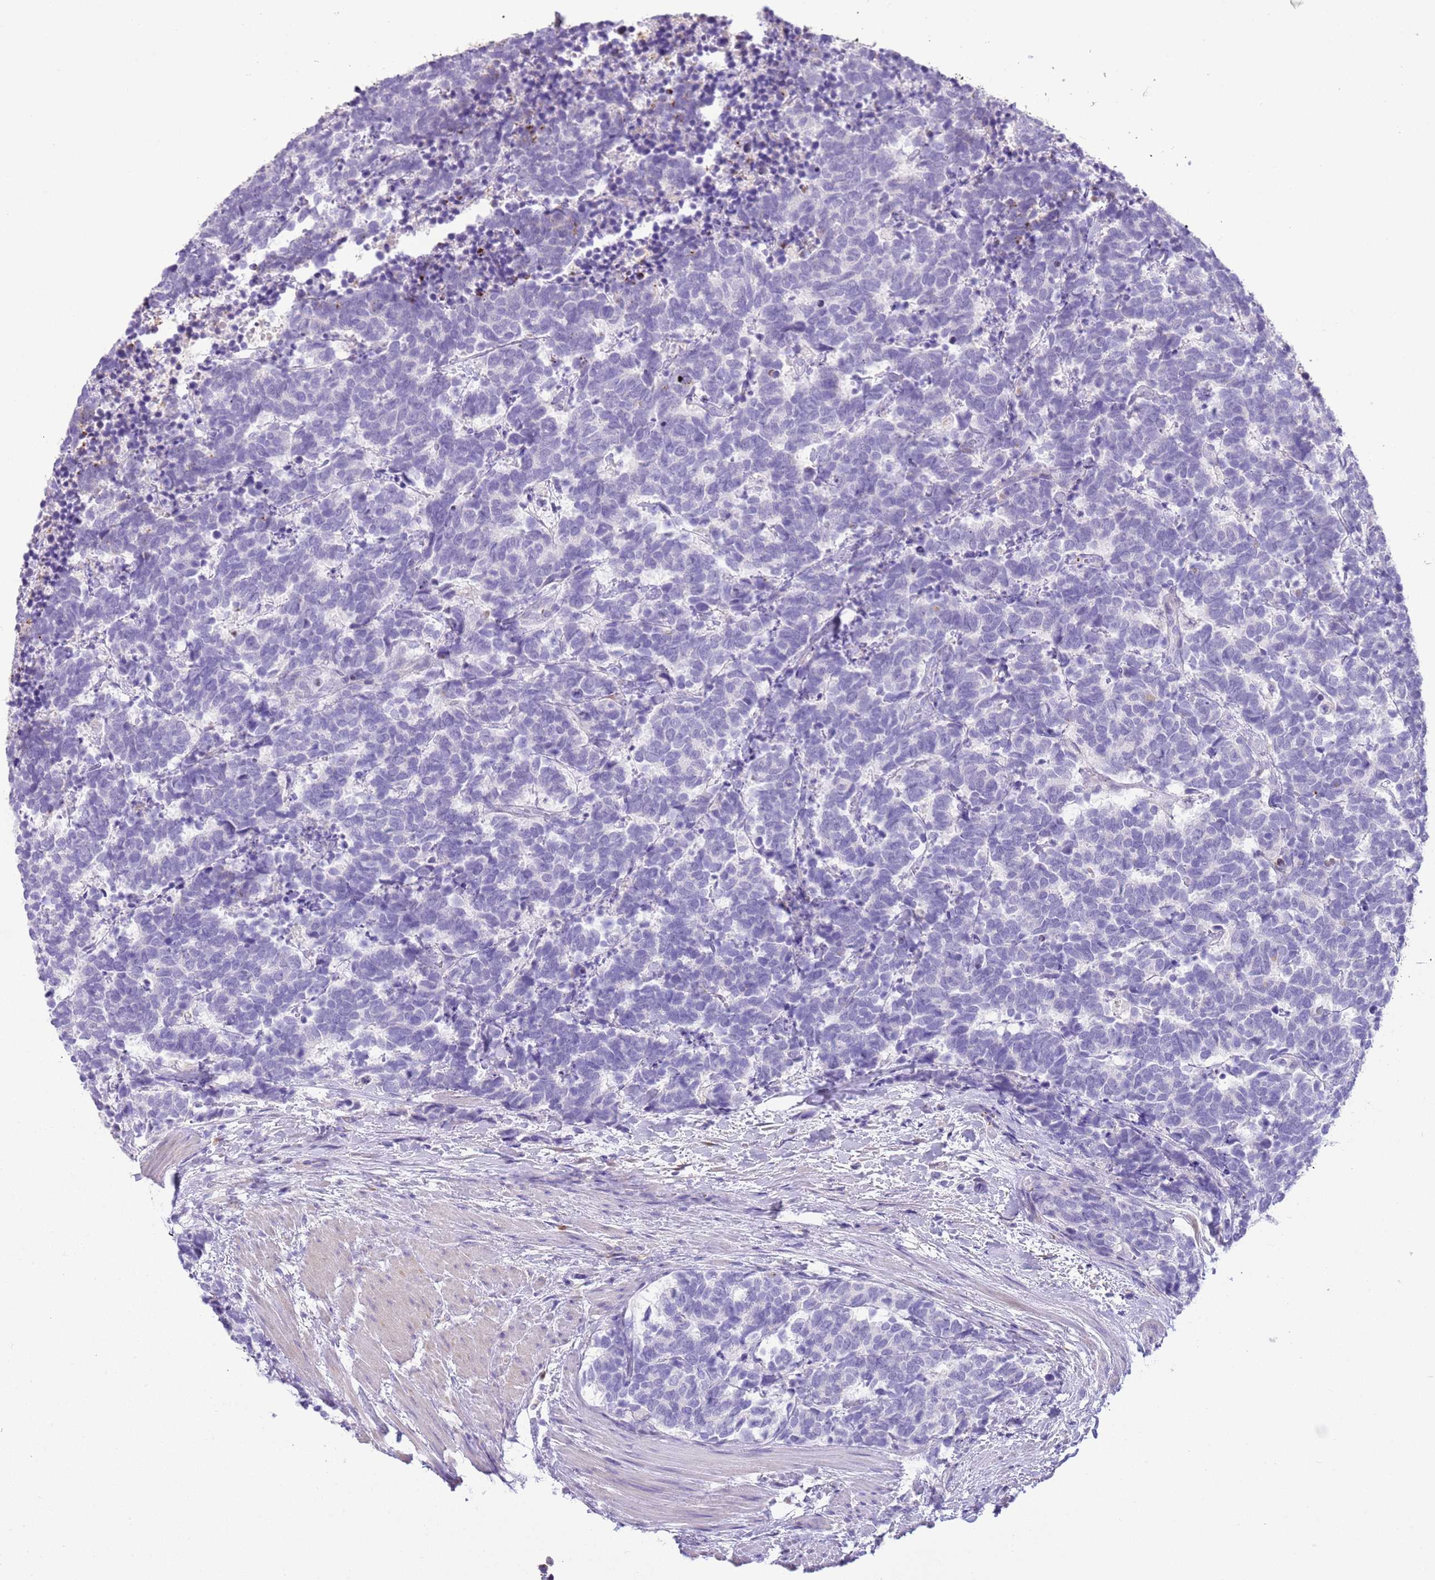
{"staining": {"intensity": "negative", "quantity": "none", "location": "none"}, "tissue": "carcinoid", "cell_type": "Tumor cells", "image_type": "cancer", "snomed": [{"axis": "morphology", "description": "Carcinoma, NOS"}, {"axis": "morphology", "description": "Carcinoid, malignant, NOS"}, {"axis": "topography", "description": "Prostate"}], "caption": "Tumor cells are negative for protein expression in human malignant carcinoid.", "gene": "ABHD17C", "patient": {"sex": "male", "age": 57}}